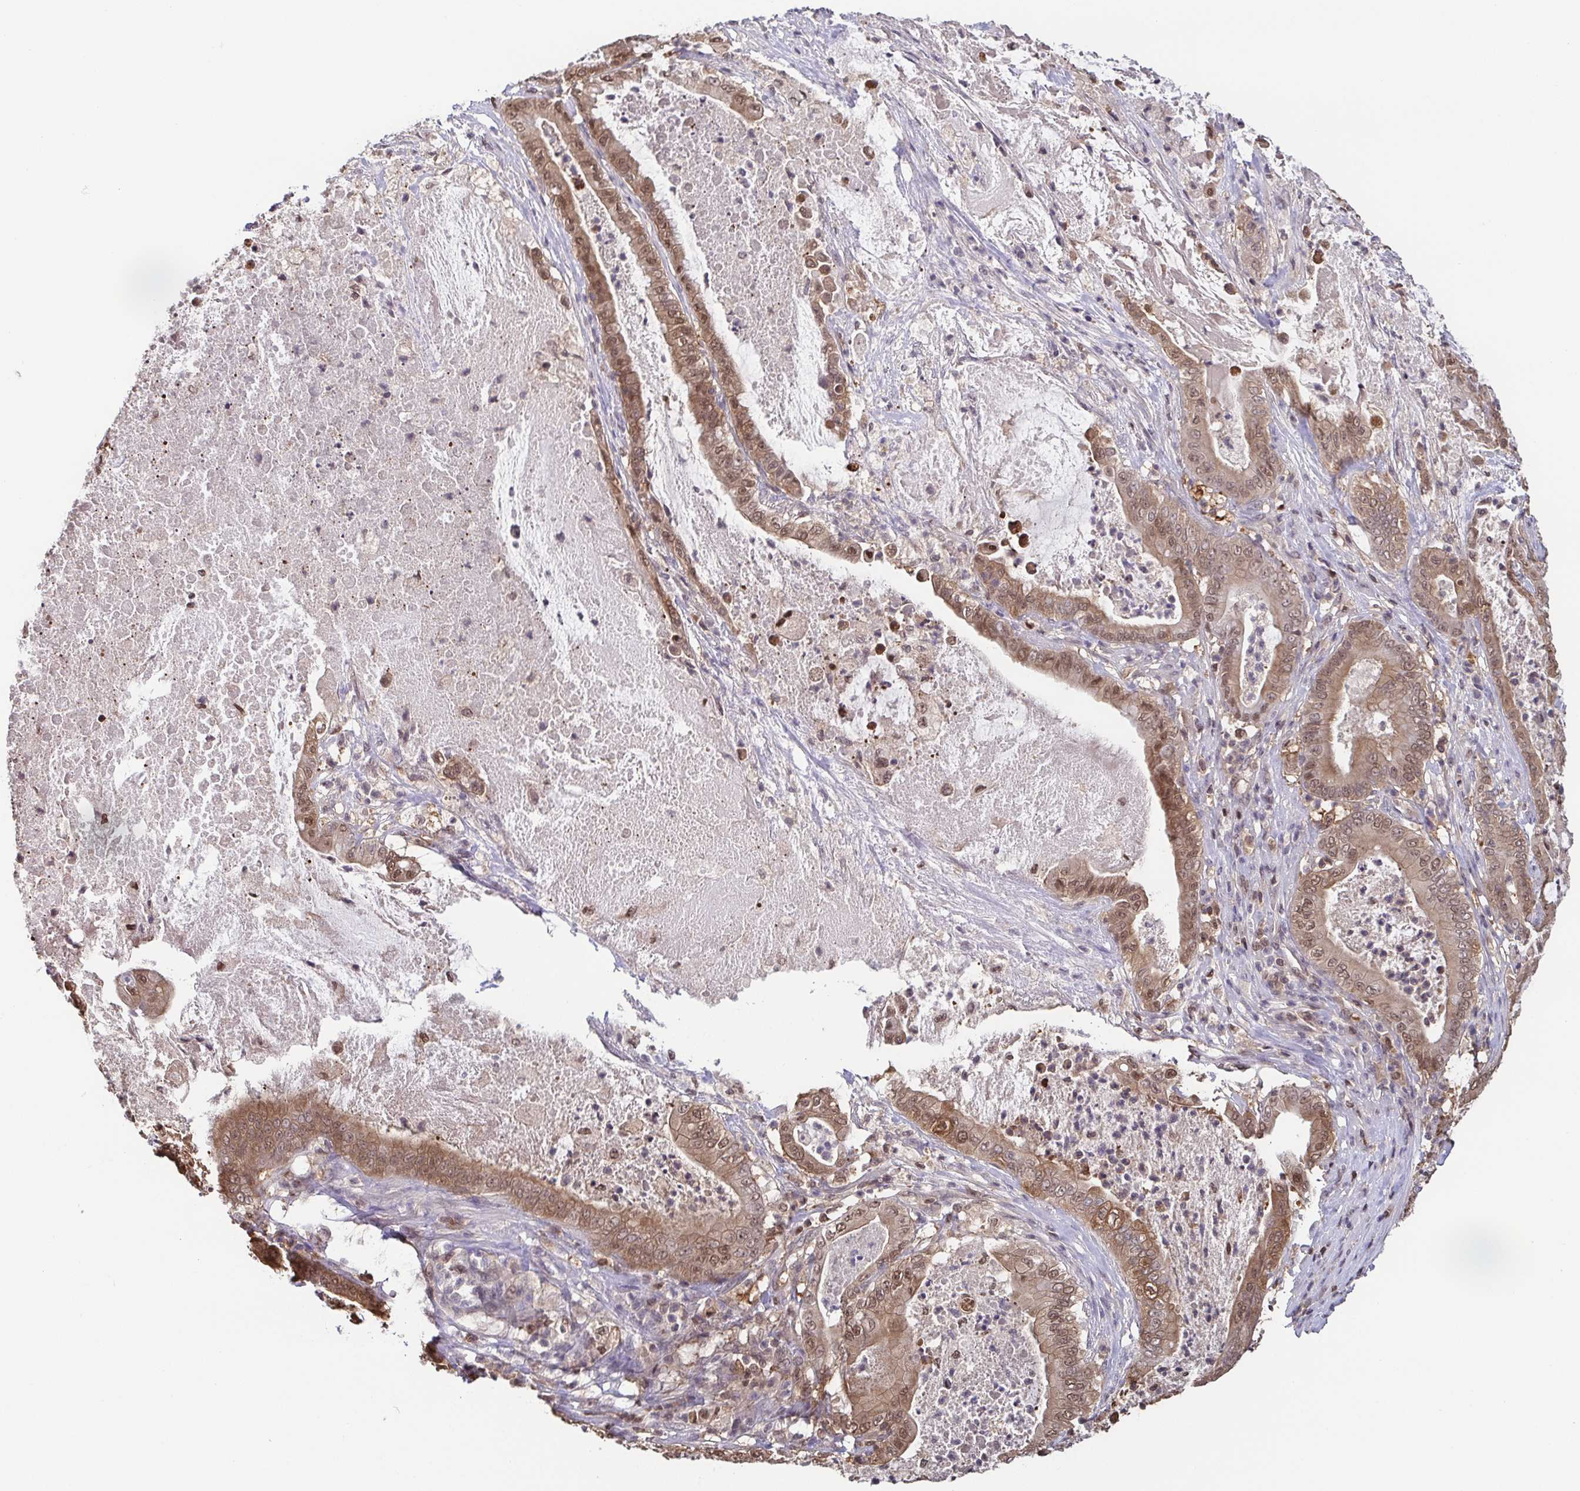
{"staining": {"intensity": "moderate", "quantity": ">75%", "location": "cytoplasmic/membranous,nuclear"}, "tissue": "pancreatic cancer", "cell_type": "Tumor cells", "image_type": "cancer", "snomed": [{"axis": "morphology", "description": "Adenocarcinoma, NOS"}, {"axis": "topography", "description": "Pancreas"}], "caption": "A medium amount of moderate cytoplasmic/membranous and nuclear staining is identified in about >75% of tumor cells in pancreatic adenocarcinoma tissue. (Brightfield microscopy of DAB IHC at high magnification).", "gene": "PSMB9", "patient": {"sex": "male", "age": 71}}